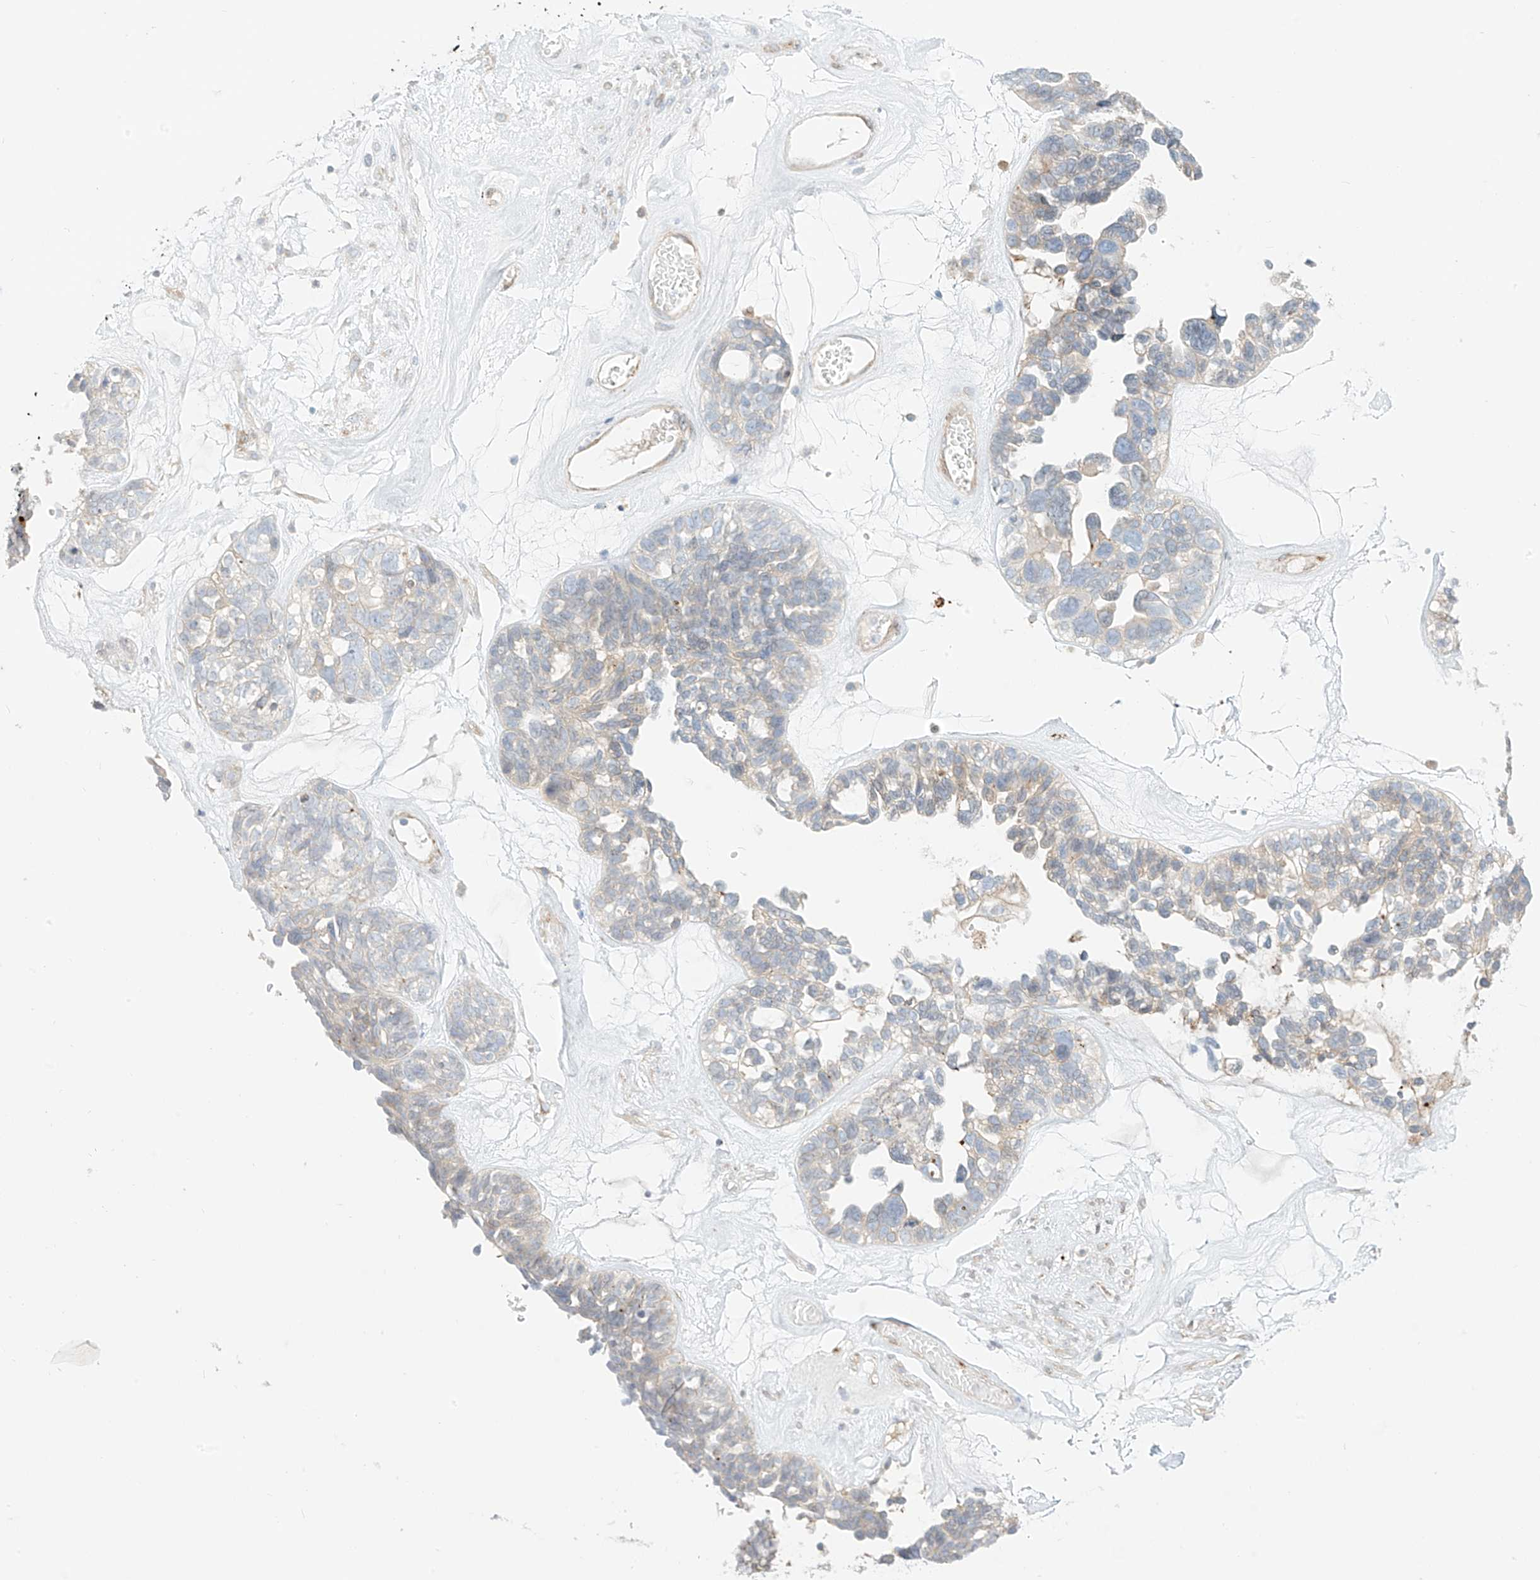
{"staining": {"intensity": "negative", "quantity": "none", "location": "none"}, "tissue": "ovarian cancer", "cell_type": "Tumor cells", "image_type": "cancer", "snomed": [{"axis": "morphology", "description": "Cystadenocarcinoma, serous, NOS"}, {"axis": "topography", "description": "Ovary"}], "caption": "Tumor cells show no significant expression in ovarian cancer. The staining was performed using DAB (3,3'-diaminobenzidine) to visualize the protein expression in brown, while the nuclei were stained in blue with hematoxylin (Magnification: 20x).", "gene": "PCYOX1", "patient": {"sex": "female", "age": 79}}